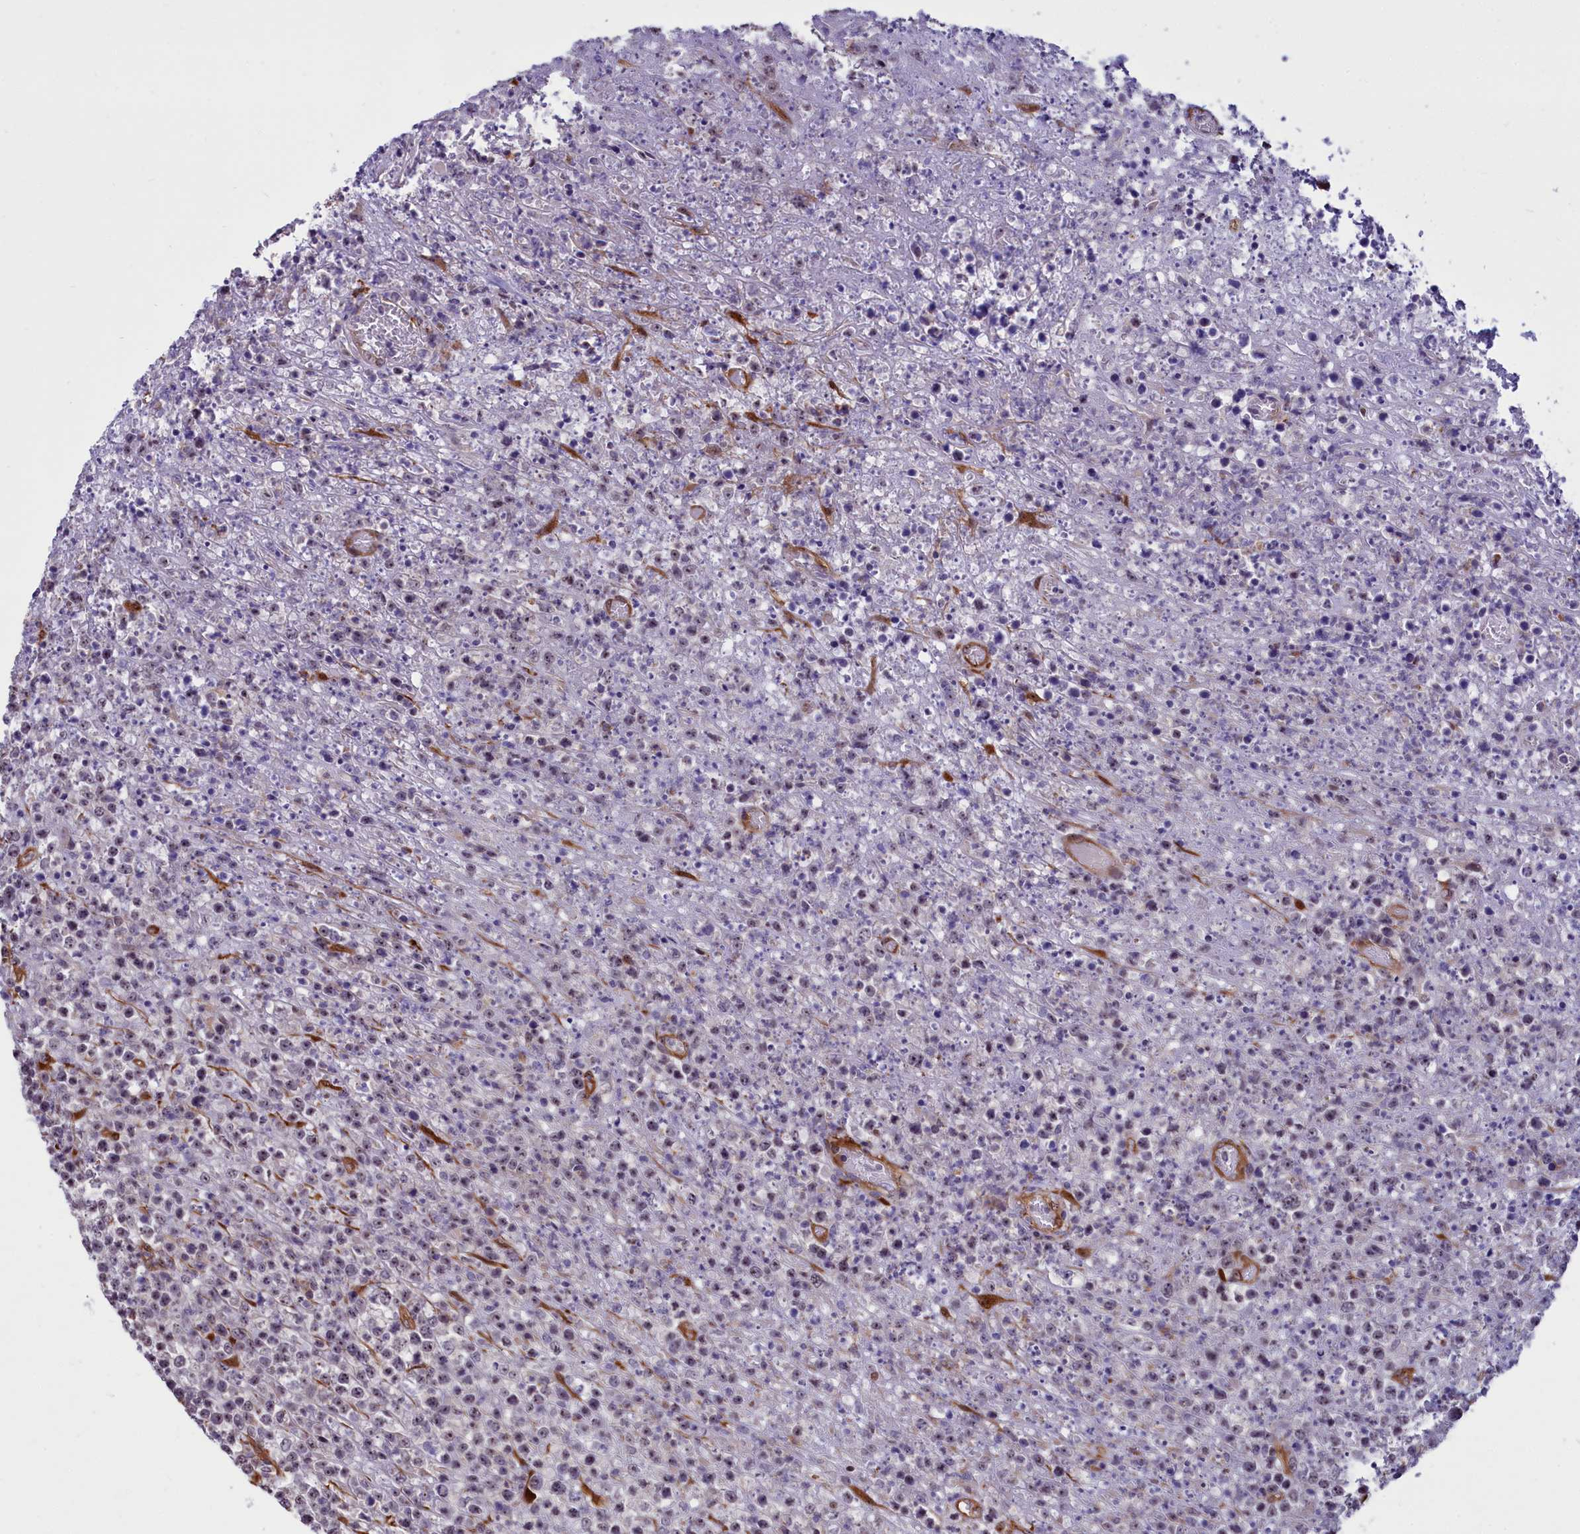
{"staining": {"intensity": "negative", "quantity": "none", "location": "none"}, "tissue": "lymphoma", "cell_type": "Tumor cells", "image_type": "cancer", "snomed": [{"axis": "morphology", "description": "Malignant lymphoma, non-Hodgkin's type, High grade"}, {"axis": "topography", "description": "Colon"}], "caption": "IHC histopathology image of lymphoma stained for a protein (brown), which shows no staining in tumor cells.", "gene": "BCAR1", "patient": {"sex": "female", "age": 53}}